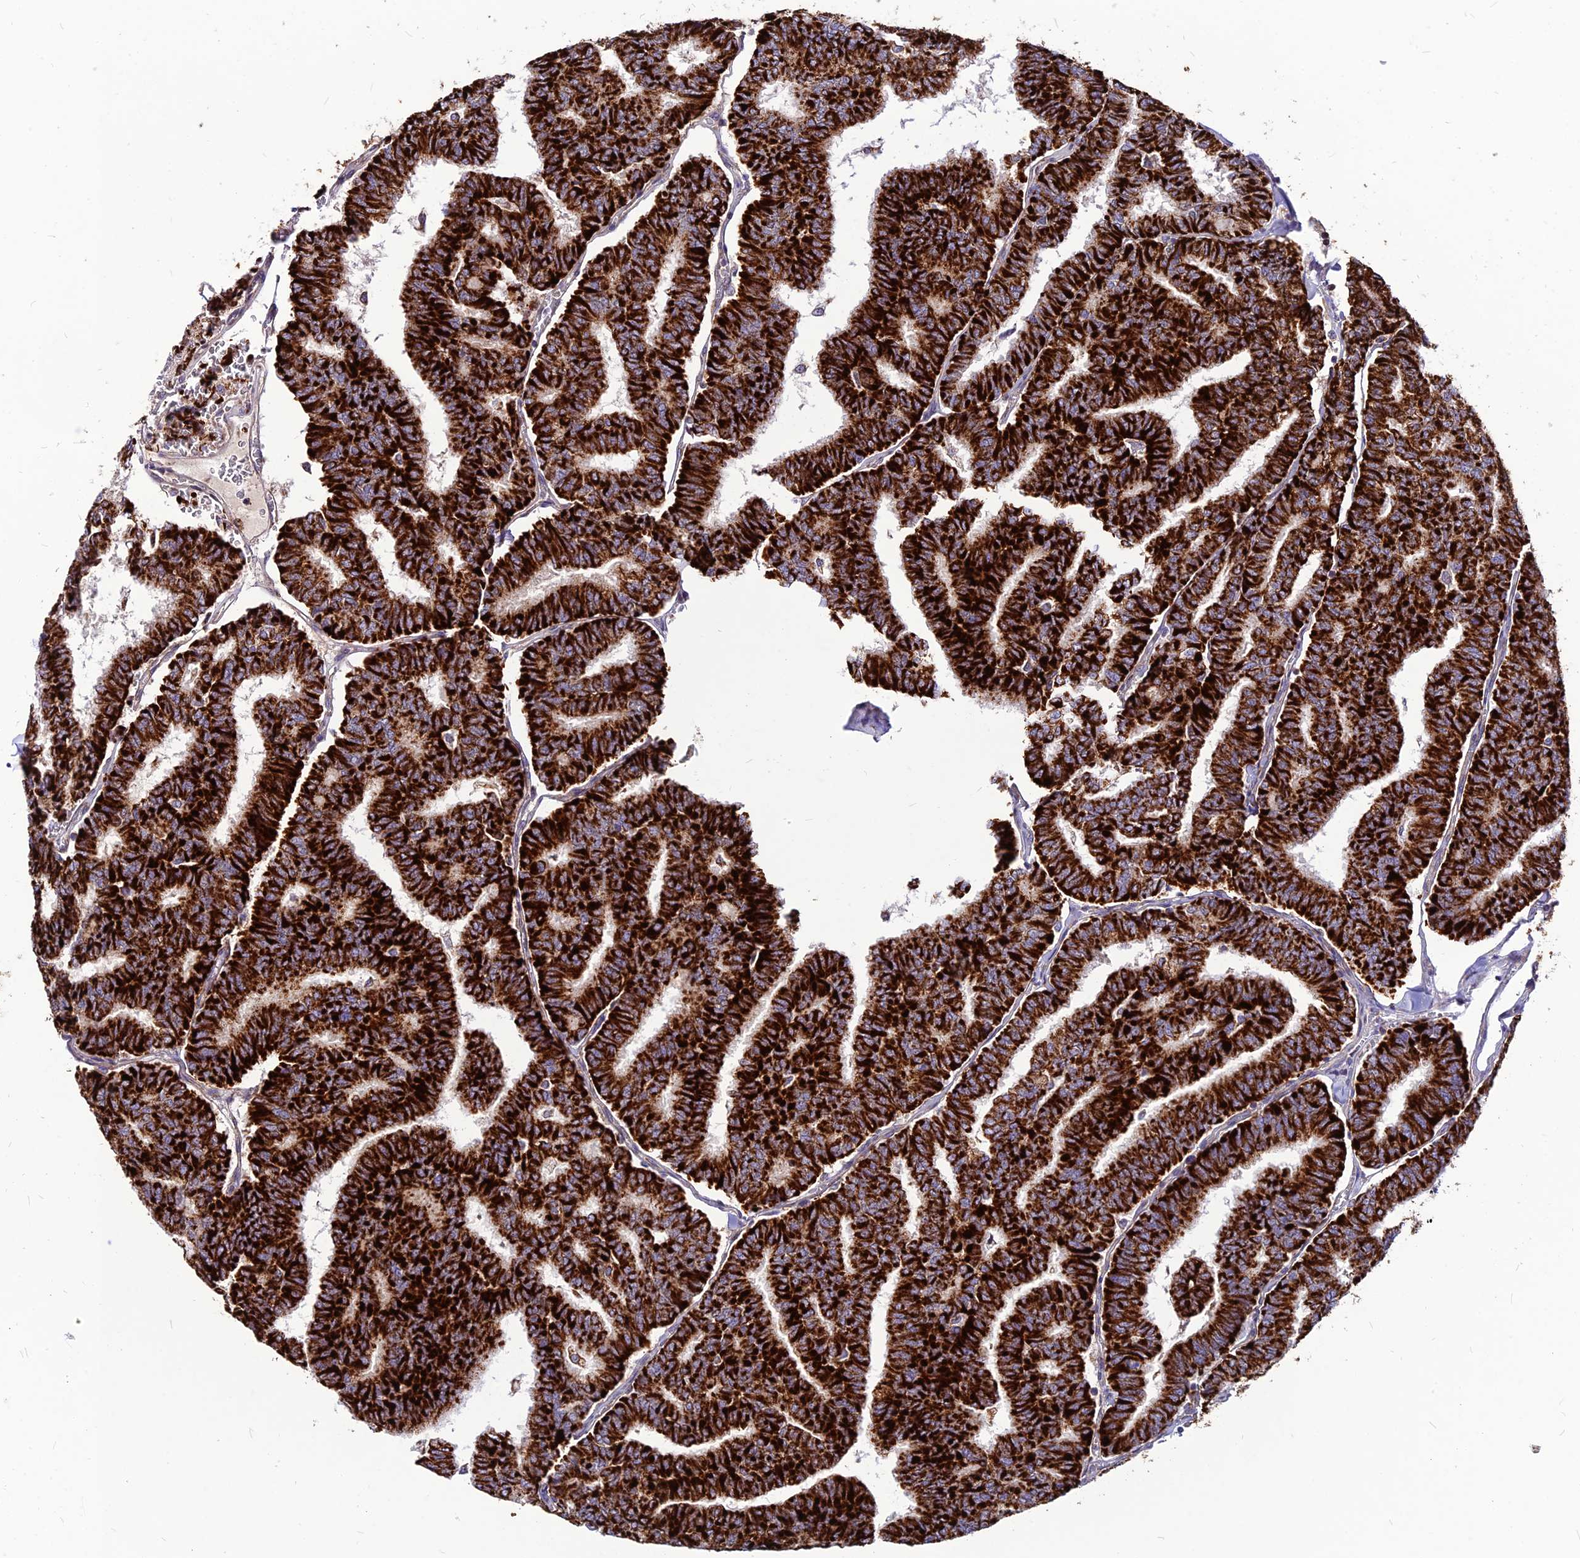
{"staining": {"intensity": "strong", "quantity": ">75%", "location": "cytoplasmic/membranous"}, "tissue": "thyroid cancer", "cell_type": "Tumor cells", "image_type": "cancer", "snomed": [{"axis": "morphology", "description": "Papillary adenocarcinoma, NOS"}, {"axis": "topography", "description": "Thyroid gland"}], "caption": "Strong cytoplasmic/membranous staining for a protein is present in about >75% of tumor cells of thyroid cancer (papillary adenocarcinoma) using immunohistochemistry.", "gene": "ECI1", "patient": {"sex": "female", "age": 35}}